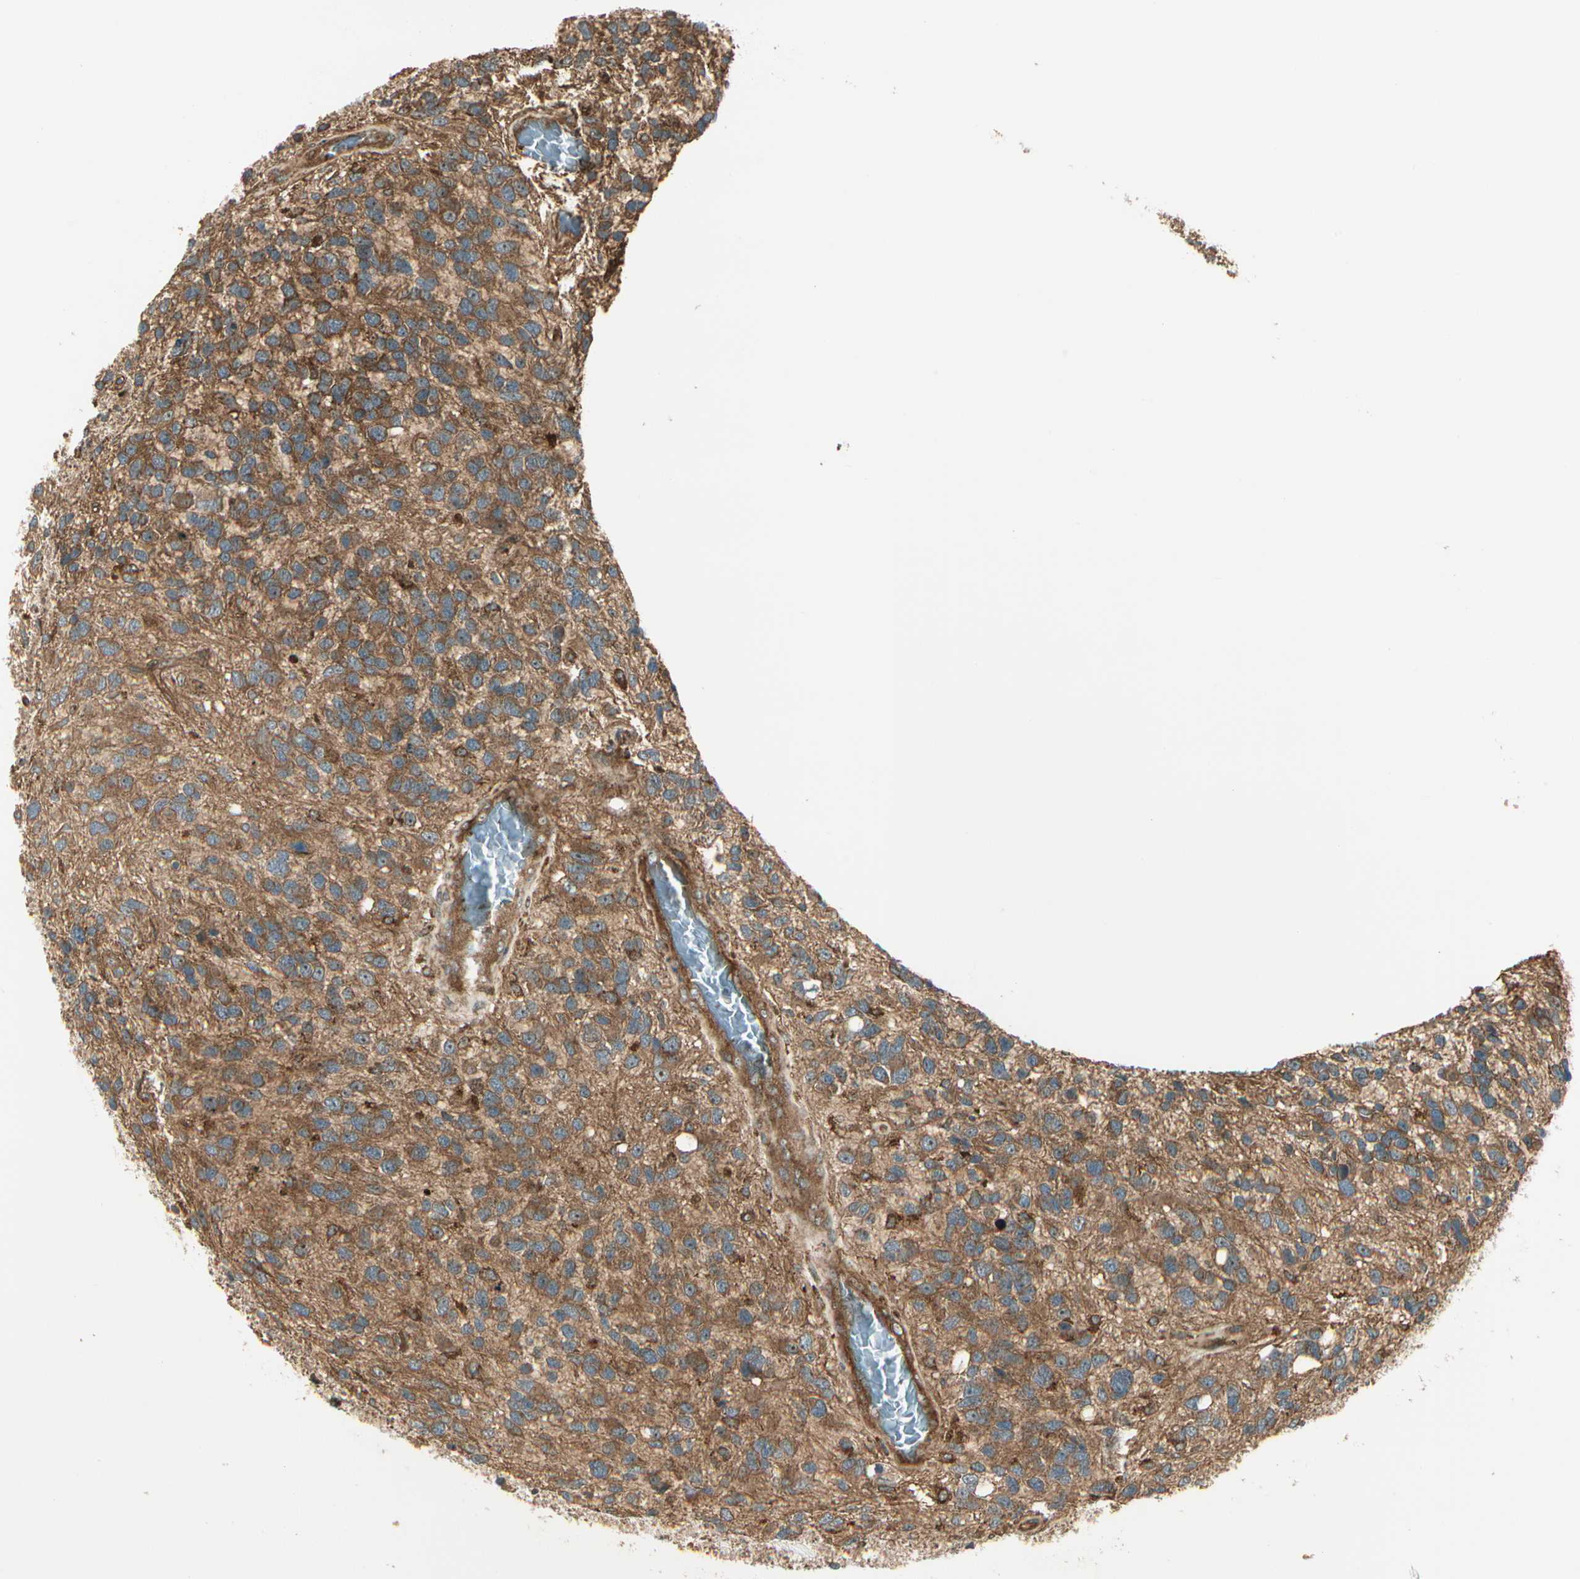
{"staining": {"intensity": "moderate", "quantity": ">75%", "location": "cytoplasmic/membranous"}, "tissue": "glioma", "cell_type": "Tumor cells", "image_type": "cancer", "snomed": [{"axis": "morphology", "description": "Glioma, malignant, High grade"}, {"axis": "topography", "description": "Brain"}], "caption": "Protein analysis of glioma tissue displays moderate cytoplasmic/membranous staining in approximately >75% of tumor cells.", "gene": "FKBP15", "patient": {"sex": "female", "age": 58}}